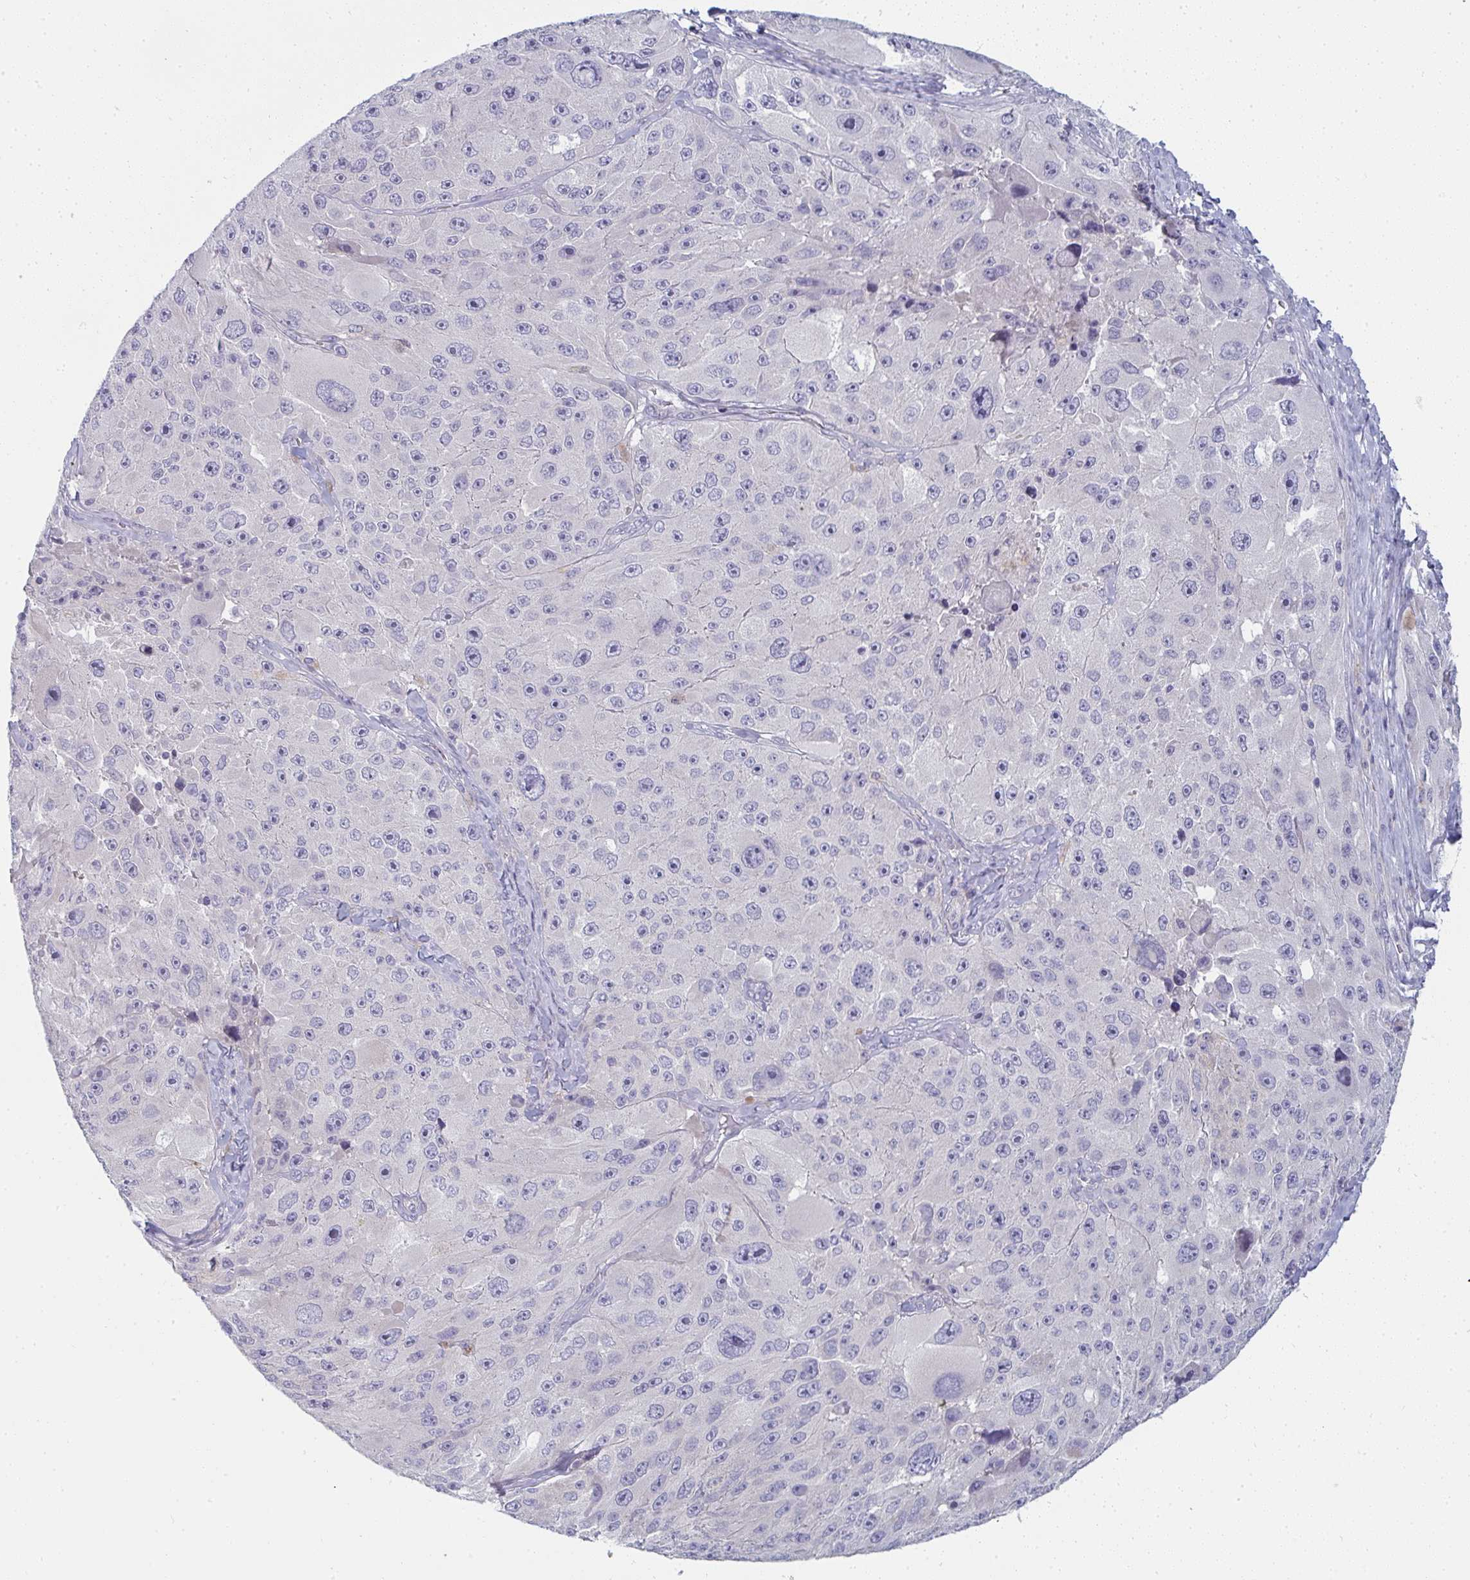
{"staining": {"intensity": "negative", "quantity": "none", "location": "none"}, "tissue": "melanoma", "cell_type": "Tumor cells", "image_type": "cancer", "snomed": [{"axis": "morphology", "description": "Malignant melanoma, Metastatic site"}, {"axis": "topography", "description": "Lymph node"}], "caption": "Photomicrograph shows no significant protein staining in tumor cells of malignant melanoma (metastatic site). (DAB (3,3'-diaminobenzidine) immunohistochemistry (IHC) with hematoxylin counter stain).", "gene": "SHB", "patient": {"sex": "male", "age": 62}}